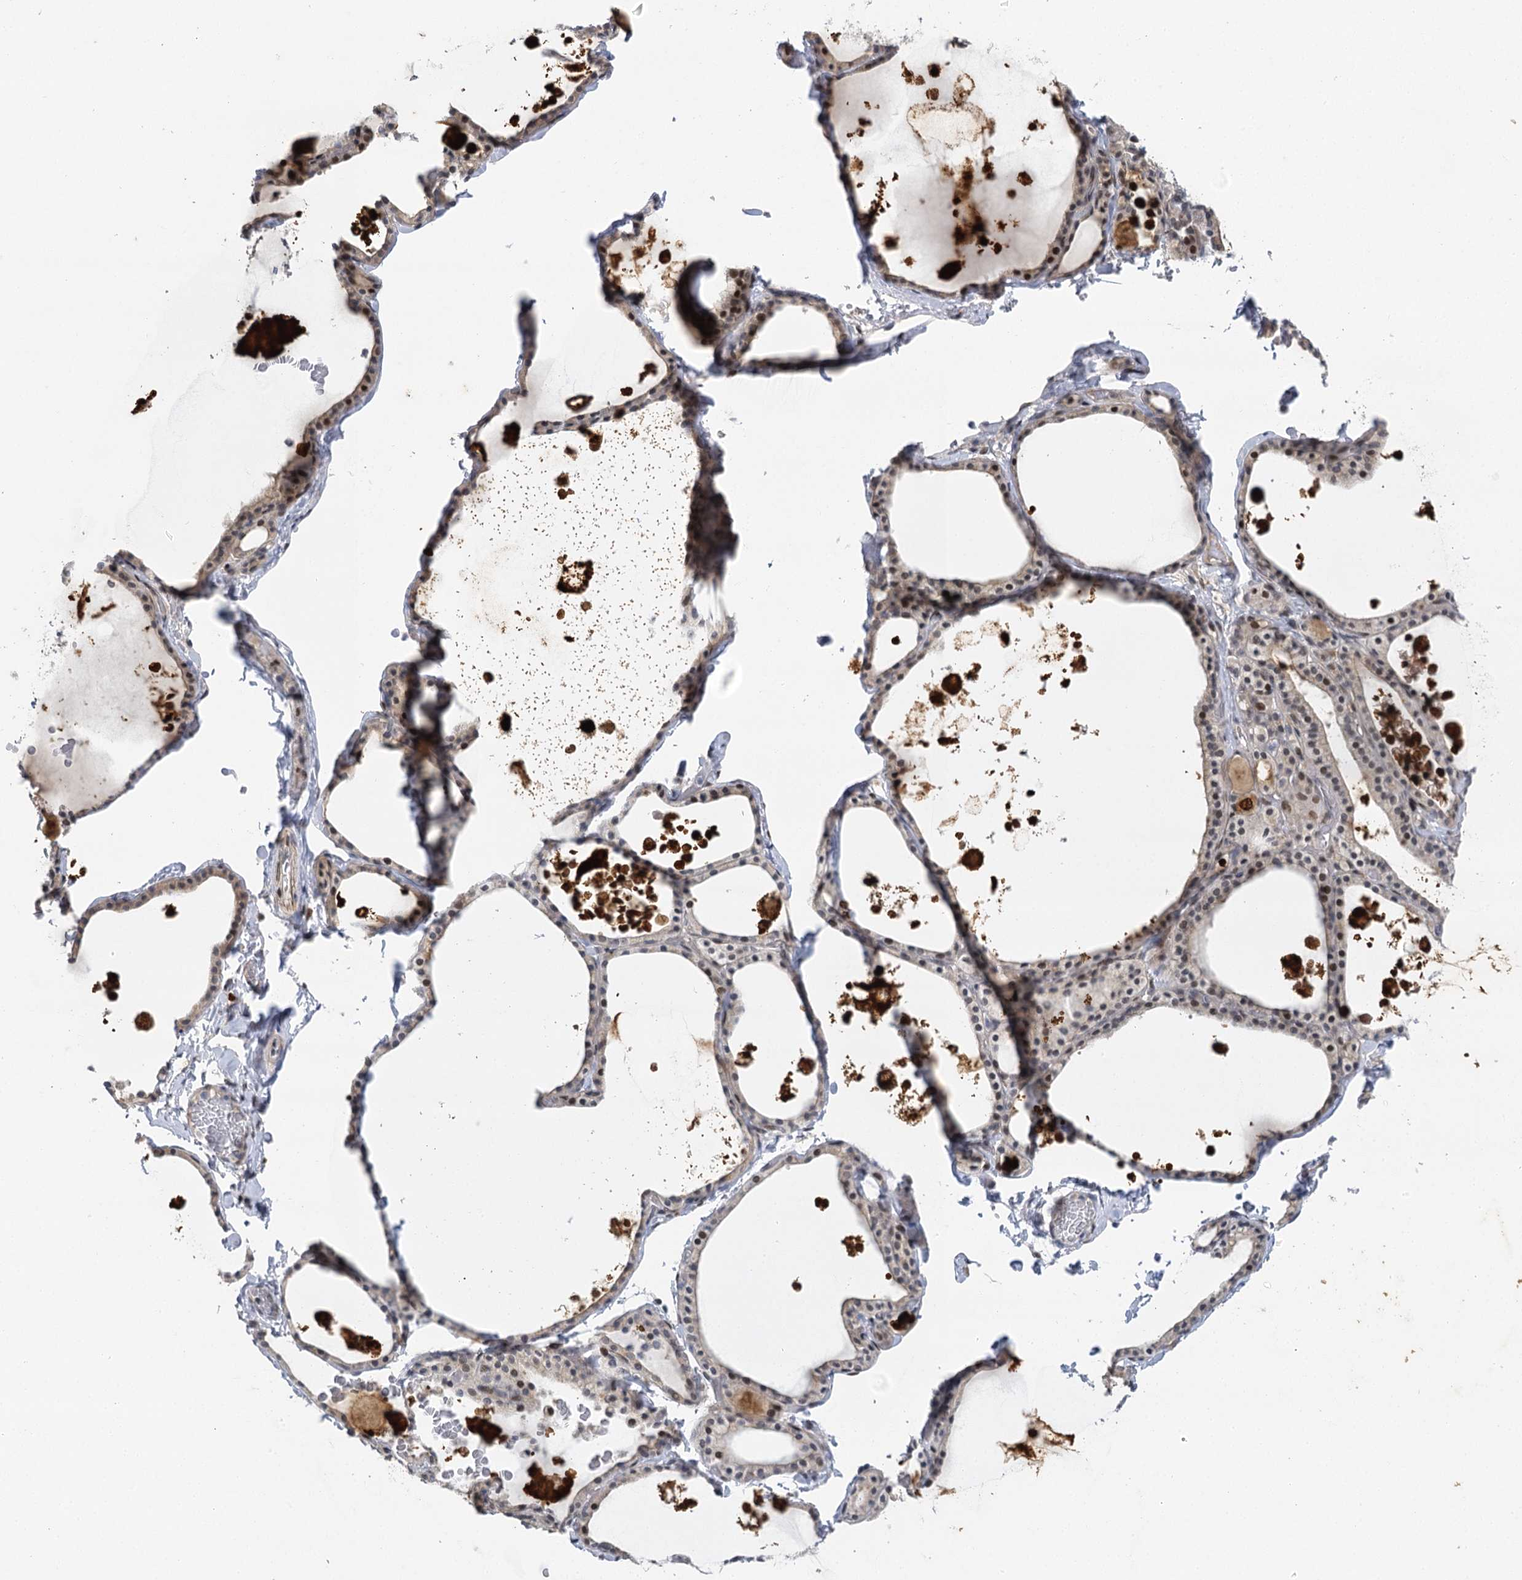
{"staining": {"intensity": "weak", "quantity": "<25%", "location": "cytoplasmic/membranous"}, "tissue": "thyroid gland", "cell_type": "Glandular cells", "image_type": "normal", "snomed": [{"axis": "morphology", "description": "Normal tissue, NOS"}, {"axis": "topography", "description": "Thyroid gland"}], "caption": "This is an IHC histopathology image of benign human thyroid gland. There is no expression in glandular cells.", "gene": "IL11RA", "patient": {"sex": "male", "age": 56}}